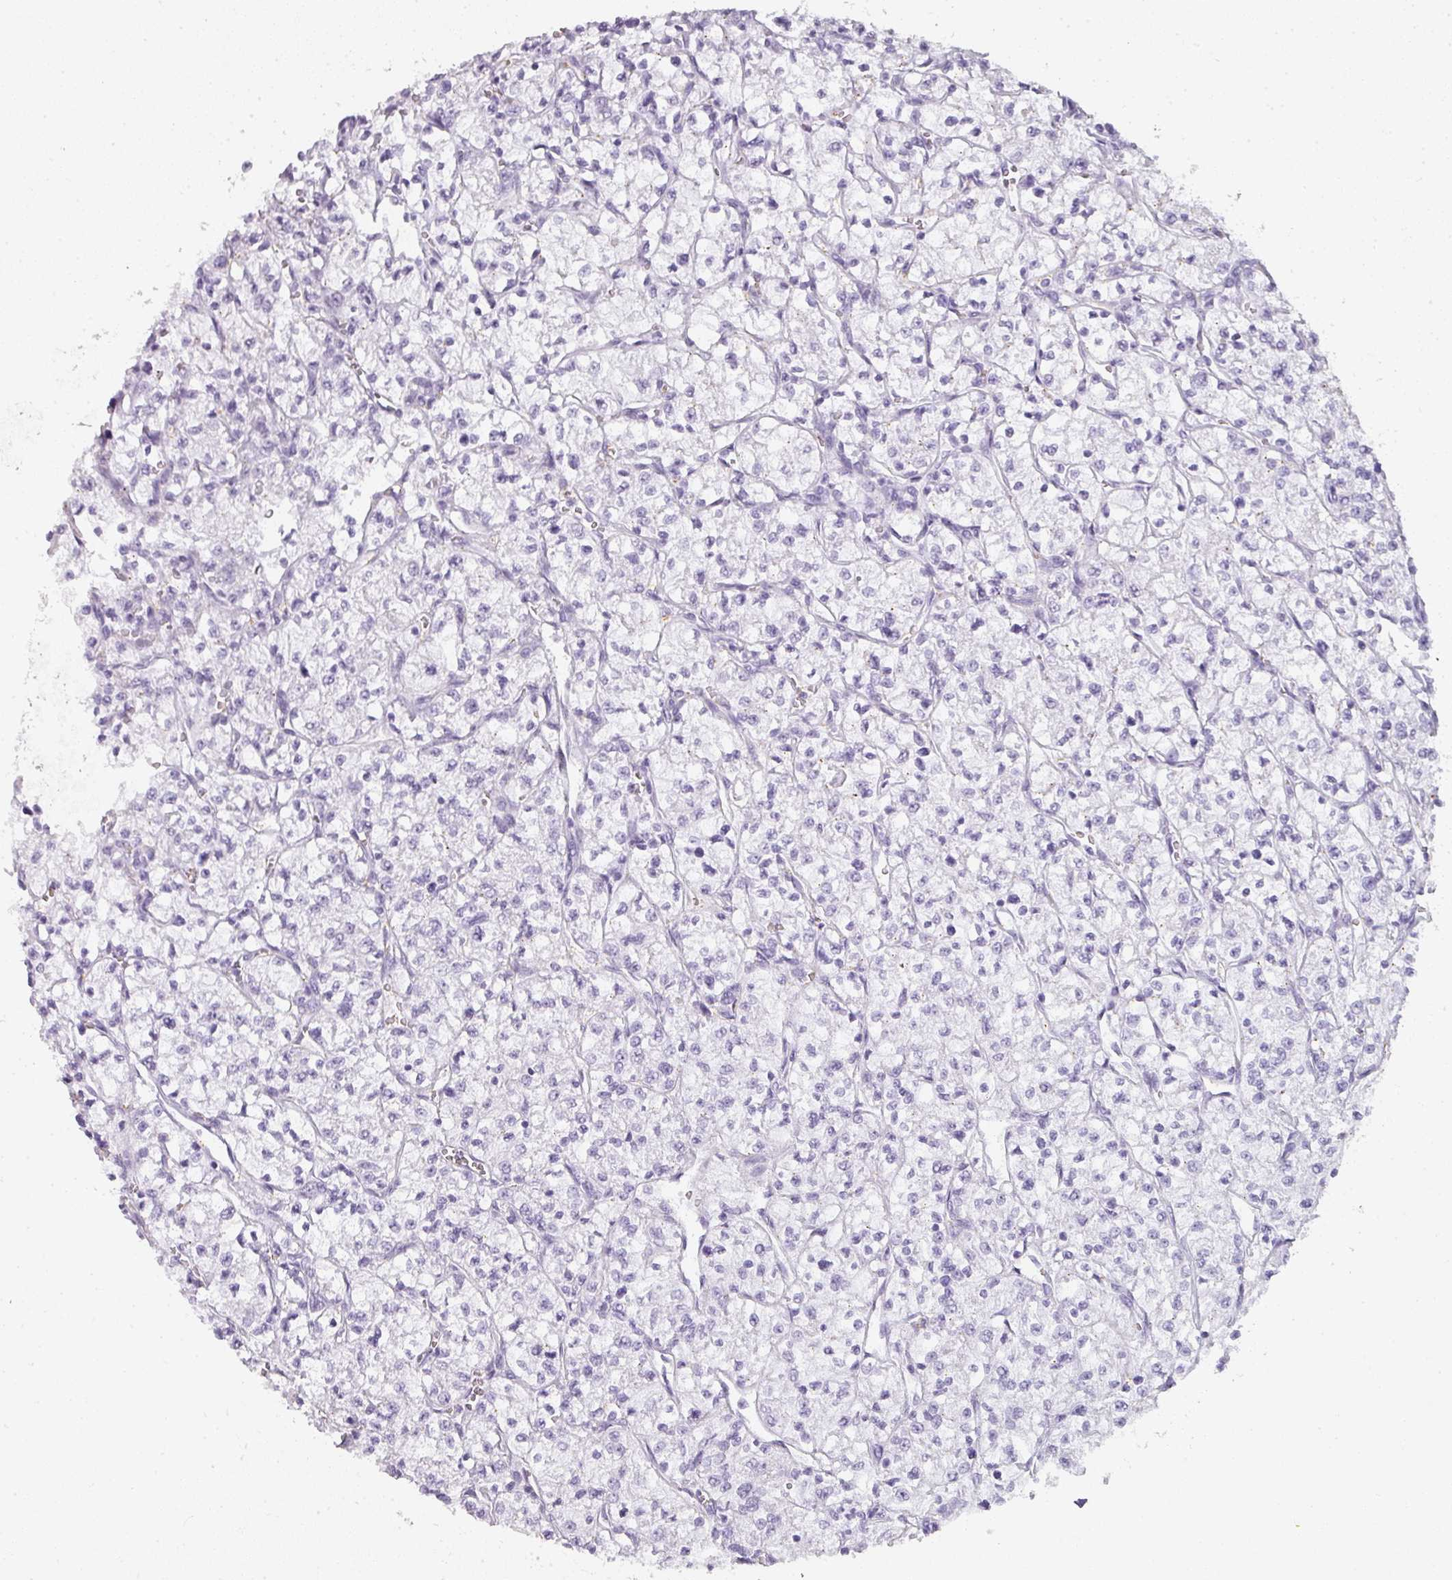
{"staining": {"intensity": "negative", "quantity": "none", "location": "none"}, "tissue": "renal cancer", "cell_type": "Tumor cells", "image_type": "cancer", "snomed": [{"axis": "morphology", "description": "Adenocarcinoma, NOS"}, {"axis": "topography", "description": "Kidney"}], "caption": "Renal cancer (adenocarcinoma) was stained to show a protein in brown. There is no significant staining in tumor cells.", "gene": "TMEM42", "patient": {"sex": "female", "age": 64}}